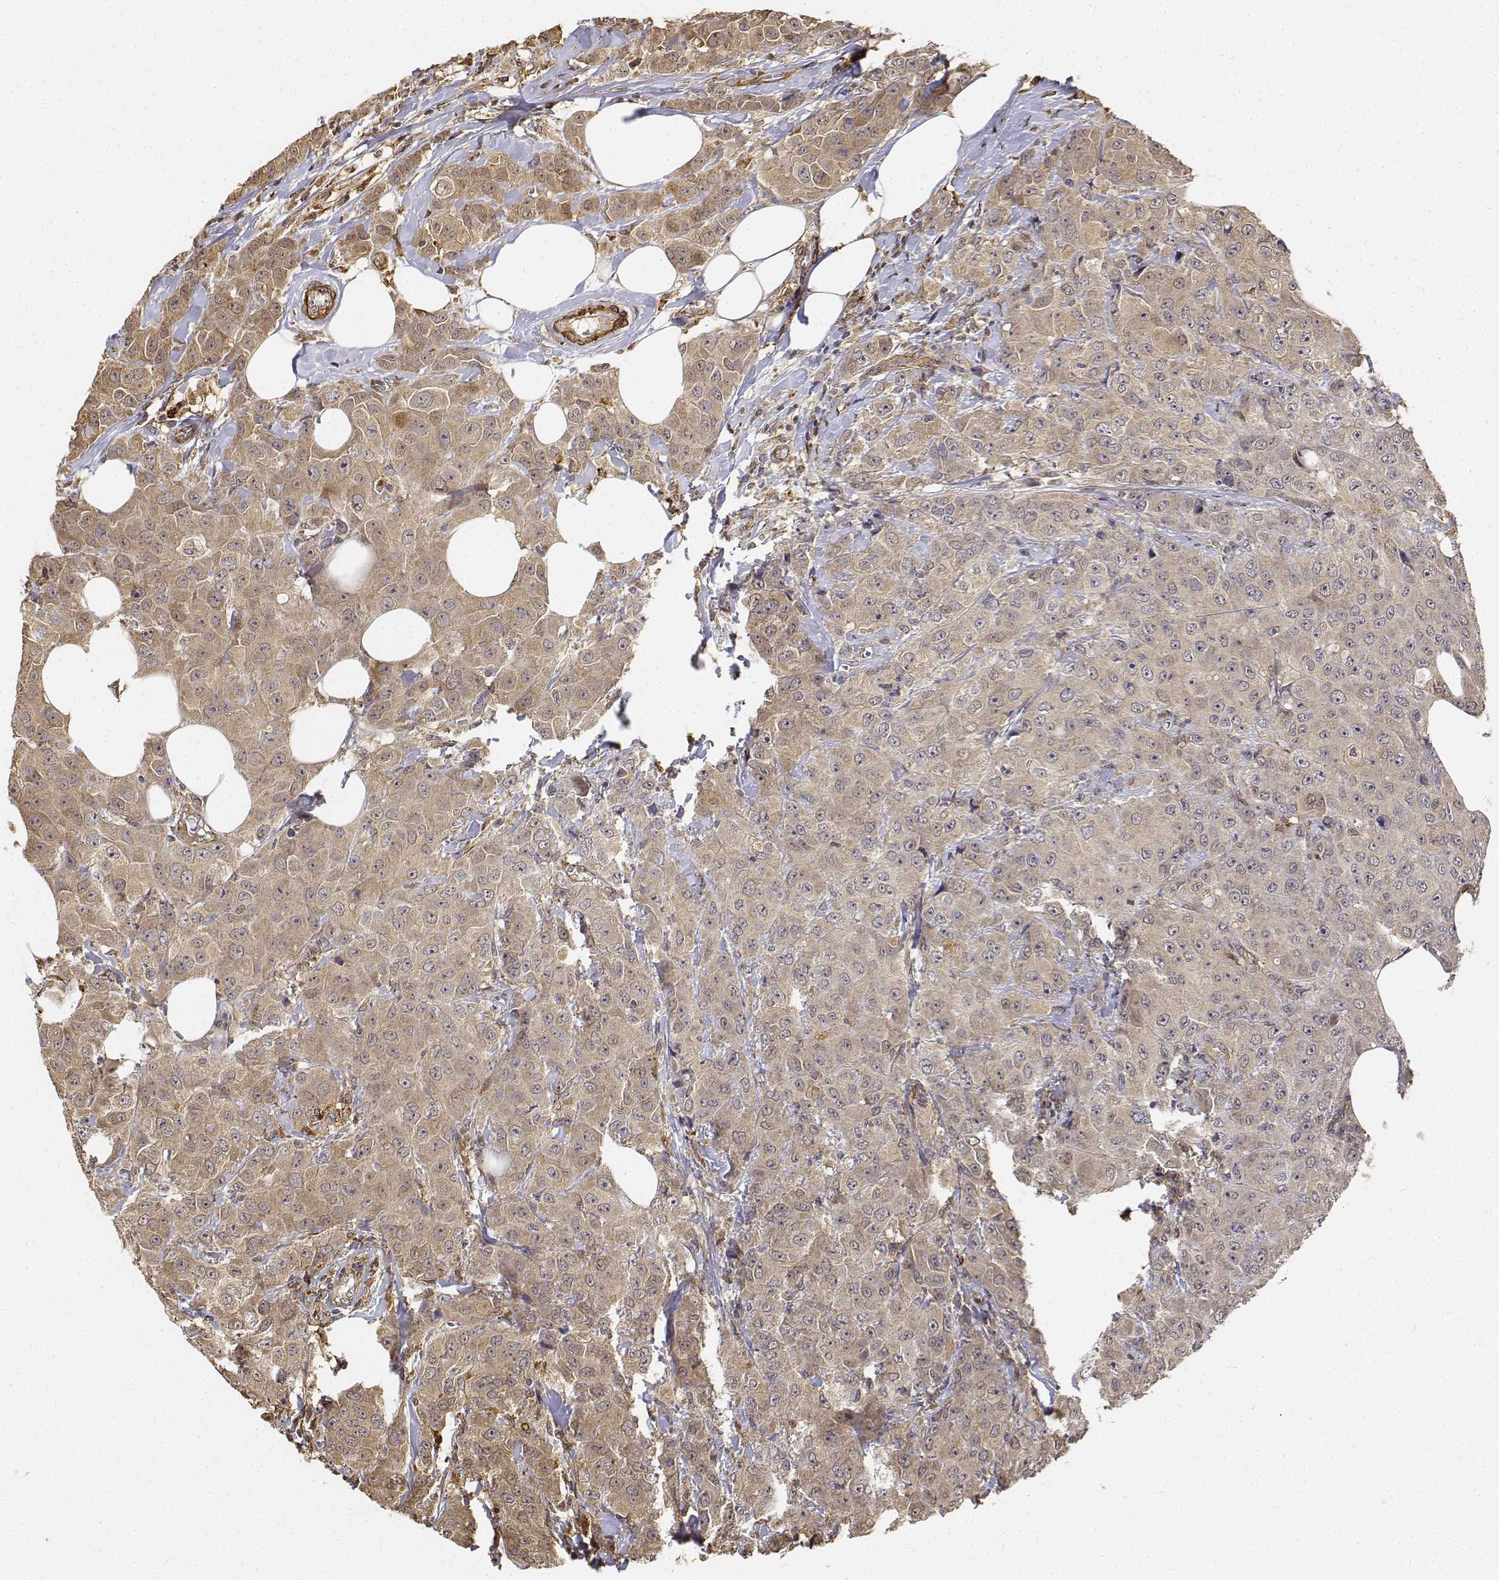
{"staining": {"intensity": "weak", "quantity": ">75%", "location": "cytoplasmic/membranous"}, "tissue": "breast cancer", "cell_type": "Tumor cells", "image_type": "cancer", "snomed": [{"axis": "morphology", "description": "Normal tissue, NOS"}, {"axis": "morphology", "description": "Duct carcinoma"}, {"axis": "topography", "description": "Breast"}], "caption": "Protein expression analysis of breast cancer (invasive ductal carcinoma) exhibits weak cytoplasmic/membranous expression in about >75% of tumor cells.", "gene": "PCID2", "patient": {"sex": "female", "age": 43}}